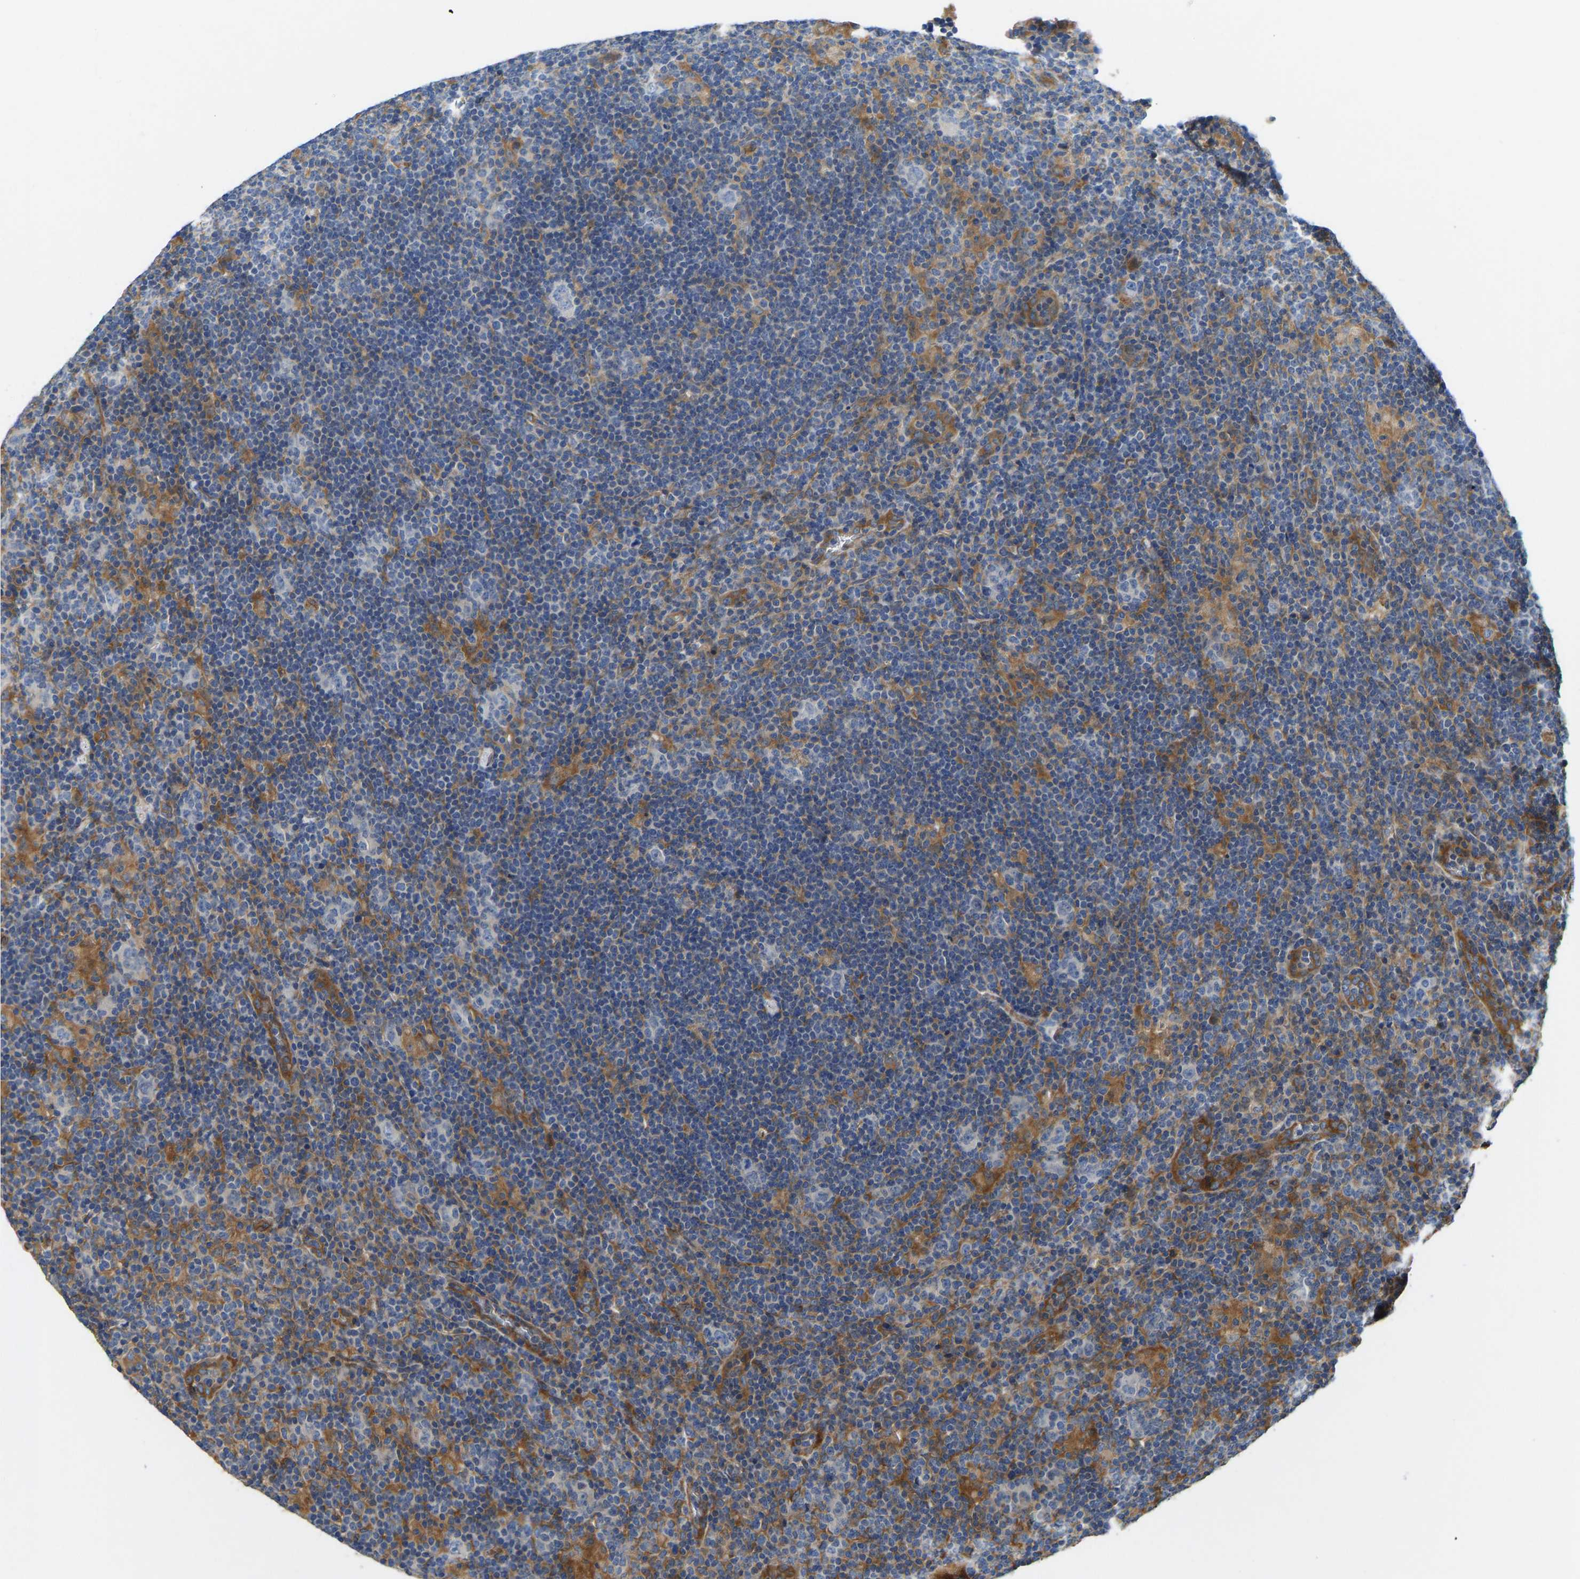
{"staining": {"intensity": "negative", "quantity": "none", "location": "none"}, "tissue": "lymphoma", "cell_type": "Tumor cells", "image_type": "cancer", "snomed": [{"axis": "morphology", "description": "Hodgkin's disease, NOS"}, {"axis": "topography", "description": "Lymph node"}], "caption": "This is an immunohistochemistry (IHC) image of human Hodgkin's disease. There is no positivity in tumor cells.", "gene": "ELMO2", "patient": {"sex": "female", "age": 57}}